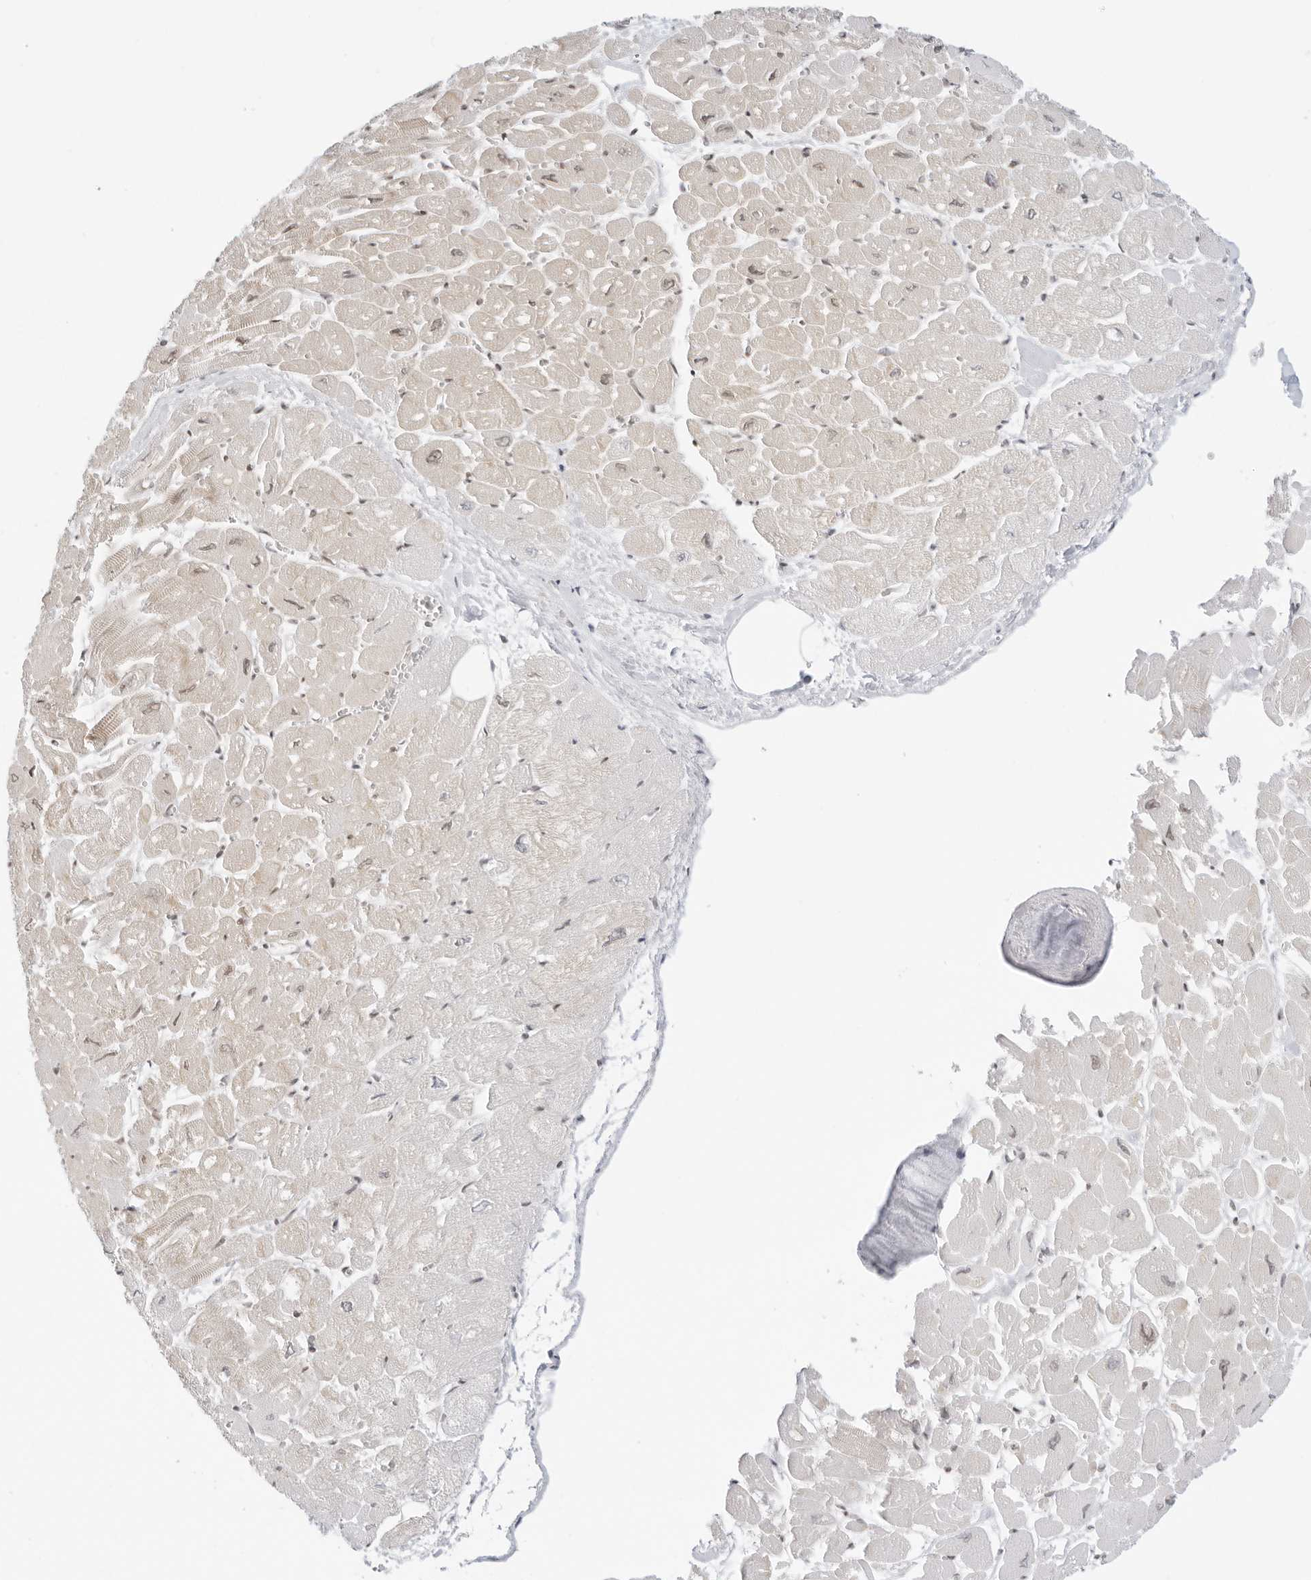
{"staining": {"intensity": "weak", "quantity": "25%-75%", "location": "cytoplasmic/membranous,nuclear"}, "tissue": "heart muscle", "cell_type": "Cardiomyocytes", "image_type": "normal", "snomed": [{"axis": "morphology", "description": "Normal tissue, NOS"}, {"axis": "topography", "description": "Heart"}], "caption": "Immunohistochemical staining of benign heart muscle exhibits low levels of weak cytoplasmic/membranous,nuclear positivity in approximately 25%-75% of cardiomyocytes. (DAB = brown stain, brightfield microscopy at high magnification).", "gene": "TCIM", "patient": {"sex": "male", "age": 54}}